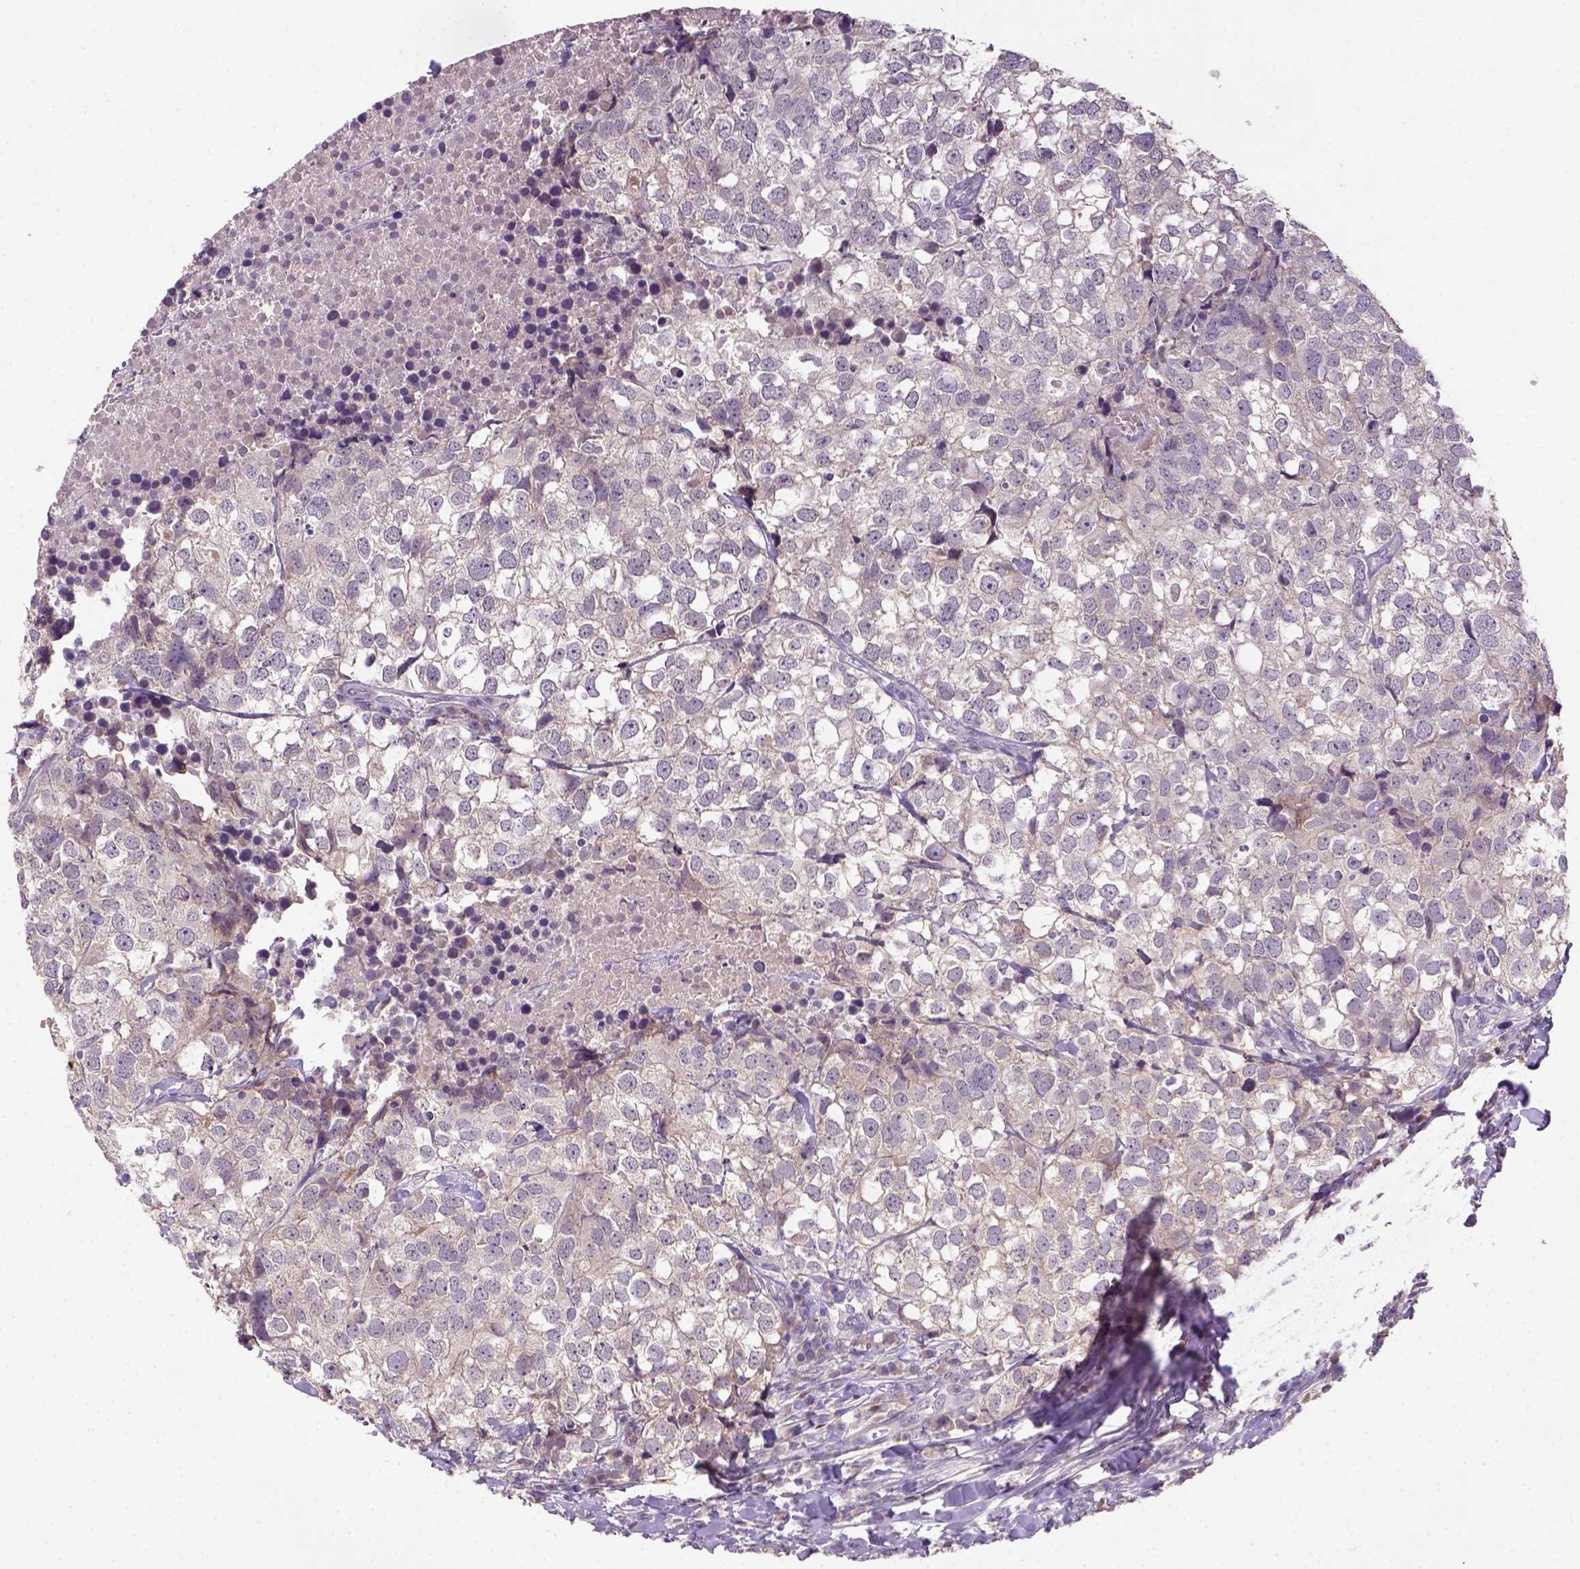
{"staining": {"intensity": "negative", "quantity": "none", "location": "none"}, "tissue": "breast cancer", "cell_type": "Tumor cells", "image_type": "cancer", "snomed": [{"axis": "morphology", "description": "Duct carcinoma"}, {"axis": "topography", "description": "Breast"}], "caption": "Tumor cells show no significant protein expression in breast cancer (infiltrating ductal carcinoma).", "gene": "NLGN2", "patient": {"sex": "female", "age": 30}}